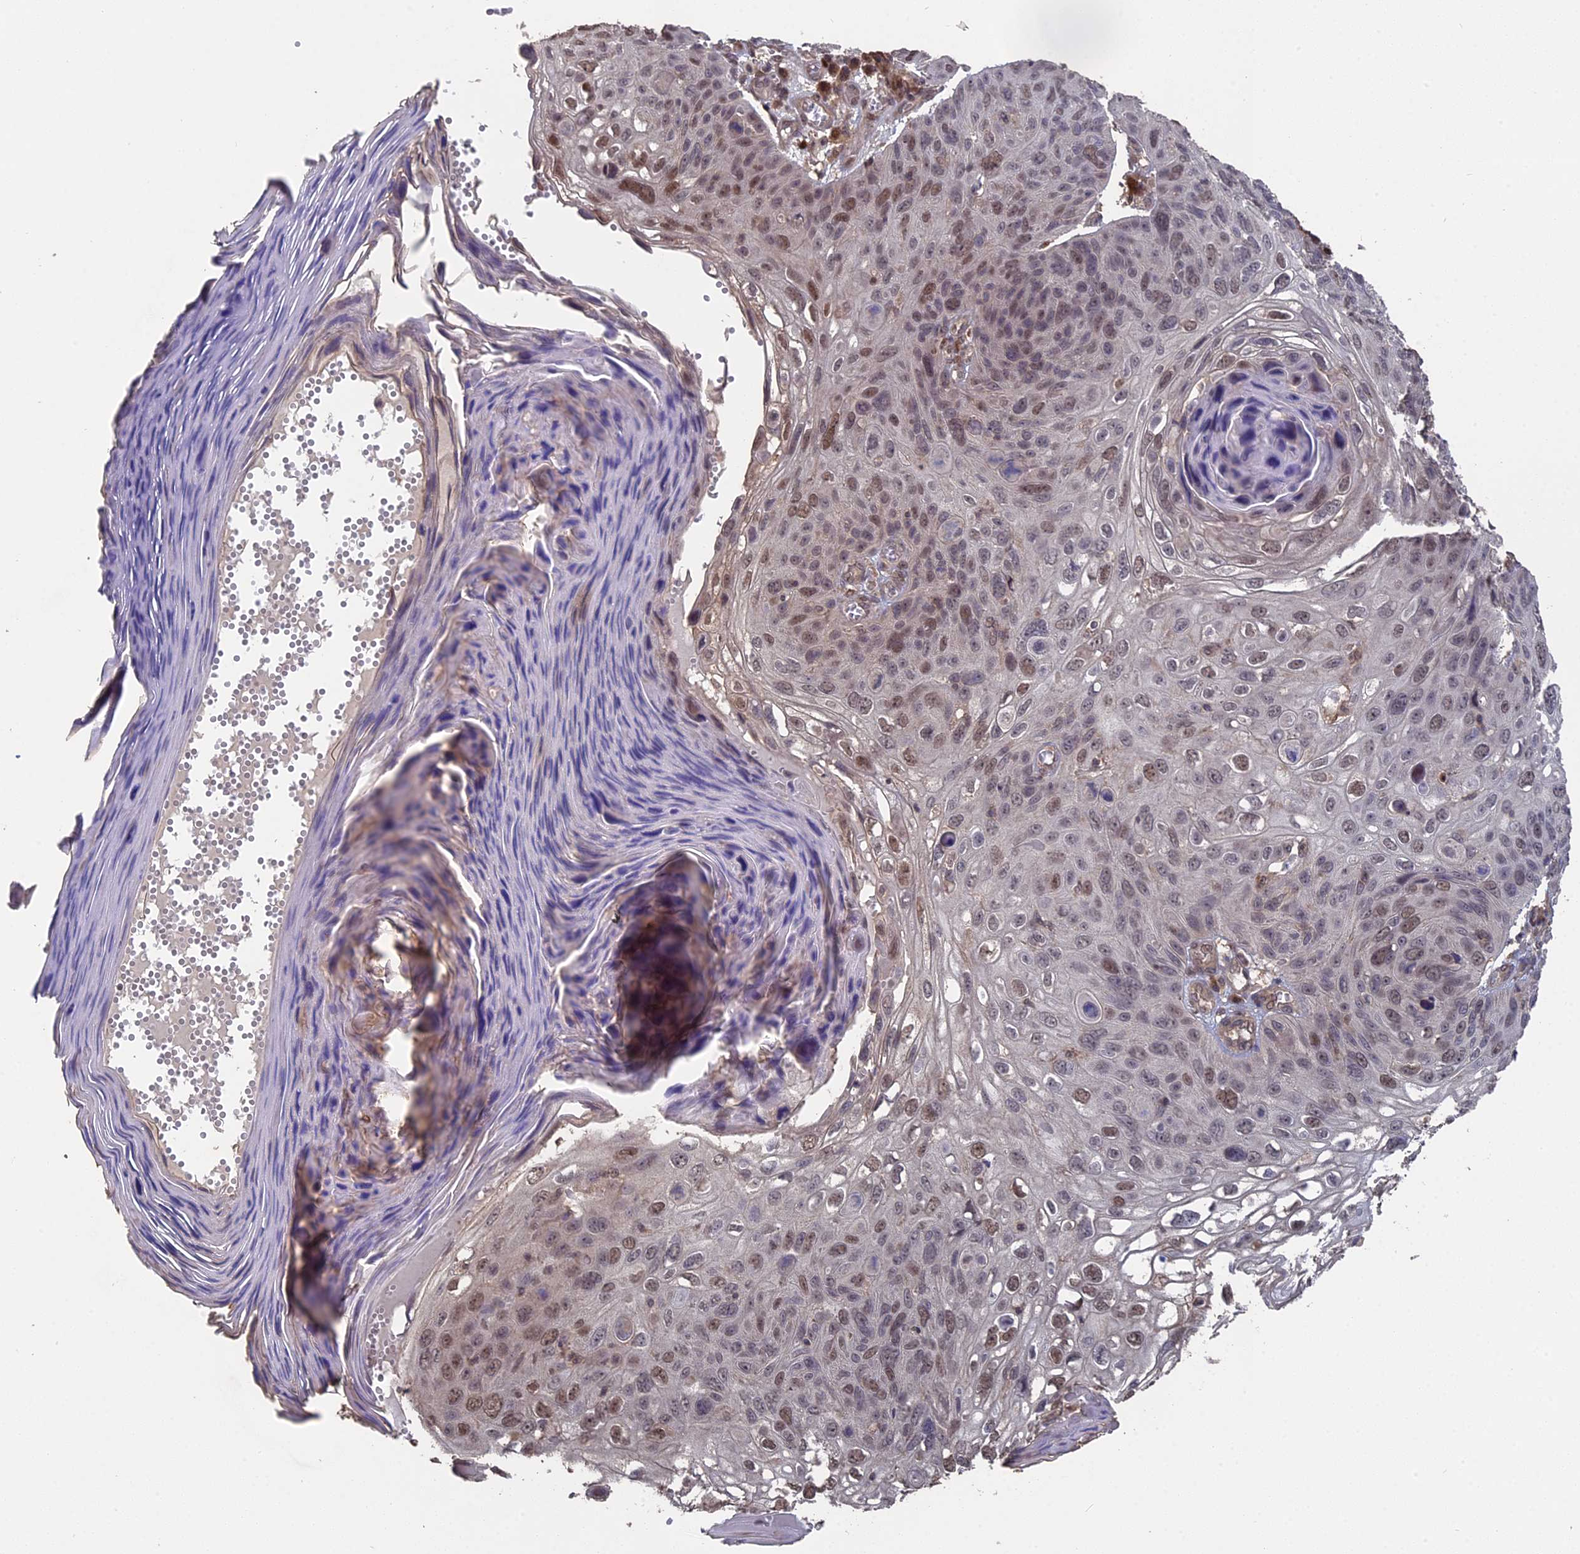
{"staining": {"intensity": "moderate", "quantity": ">75%", "location": "nuclear"}, "tissue": "skin cancer", "cell_type": "Tumor cells", "image_type": "cancer", "snomed": [{"axis": "morphology", "description": "Squamous cell carcinoma, NOS"}, {"axis": "topography", "description": "Skin"}], "caption": "This photomicrograph displays immunohistochemistry (IHC) staining of human squamous cell carcinoma (skin), with medium moderate nuclear expression in about >75% of tumor cells.", "gene": "MYBL2", "patient": {"sex": "female", "age": 90}}